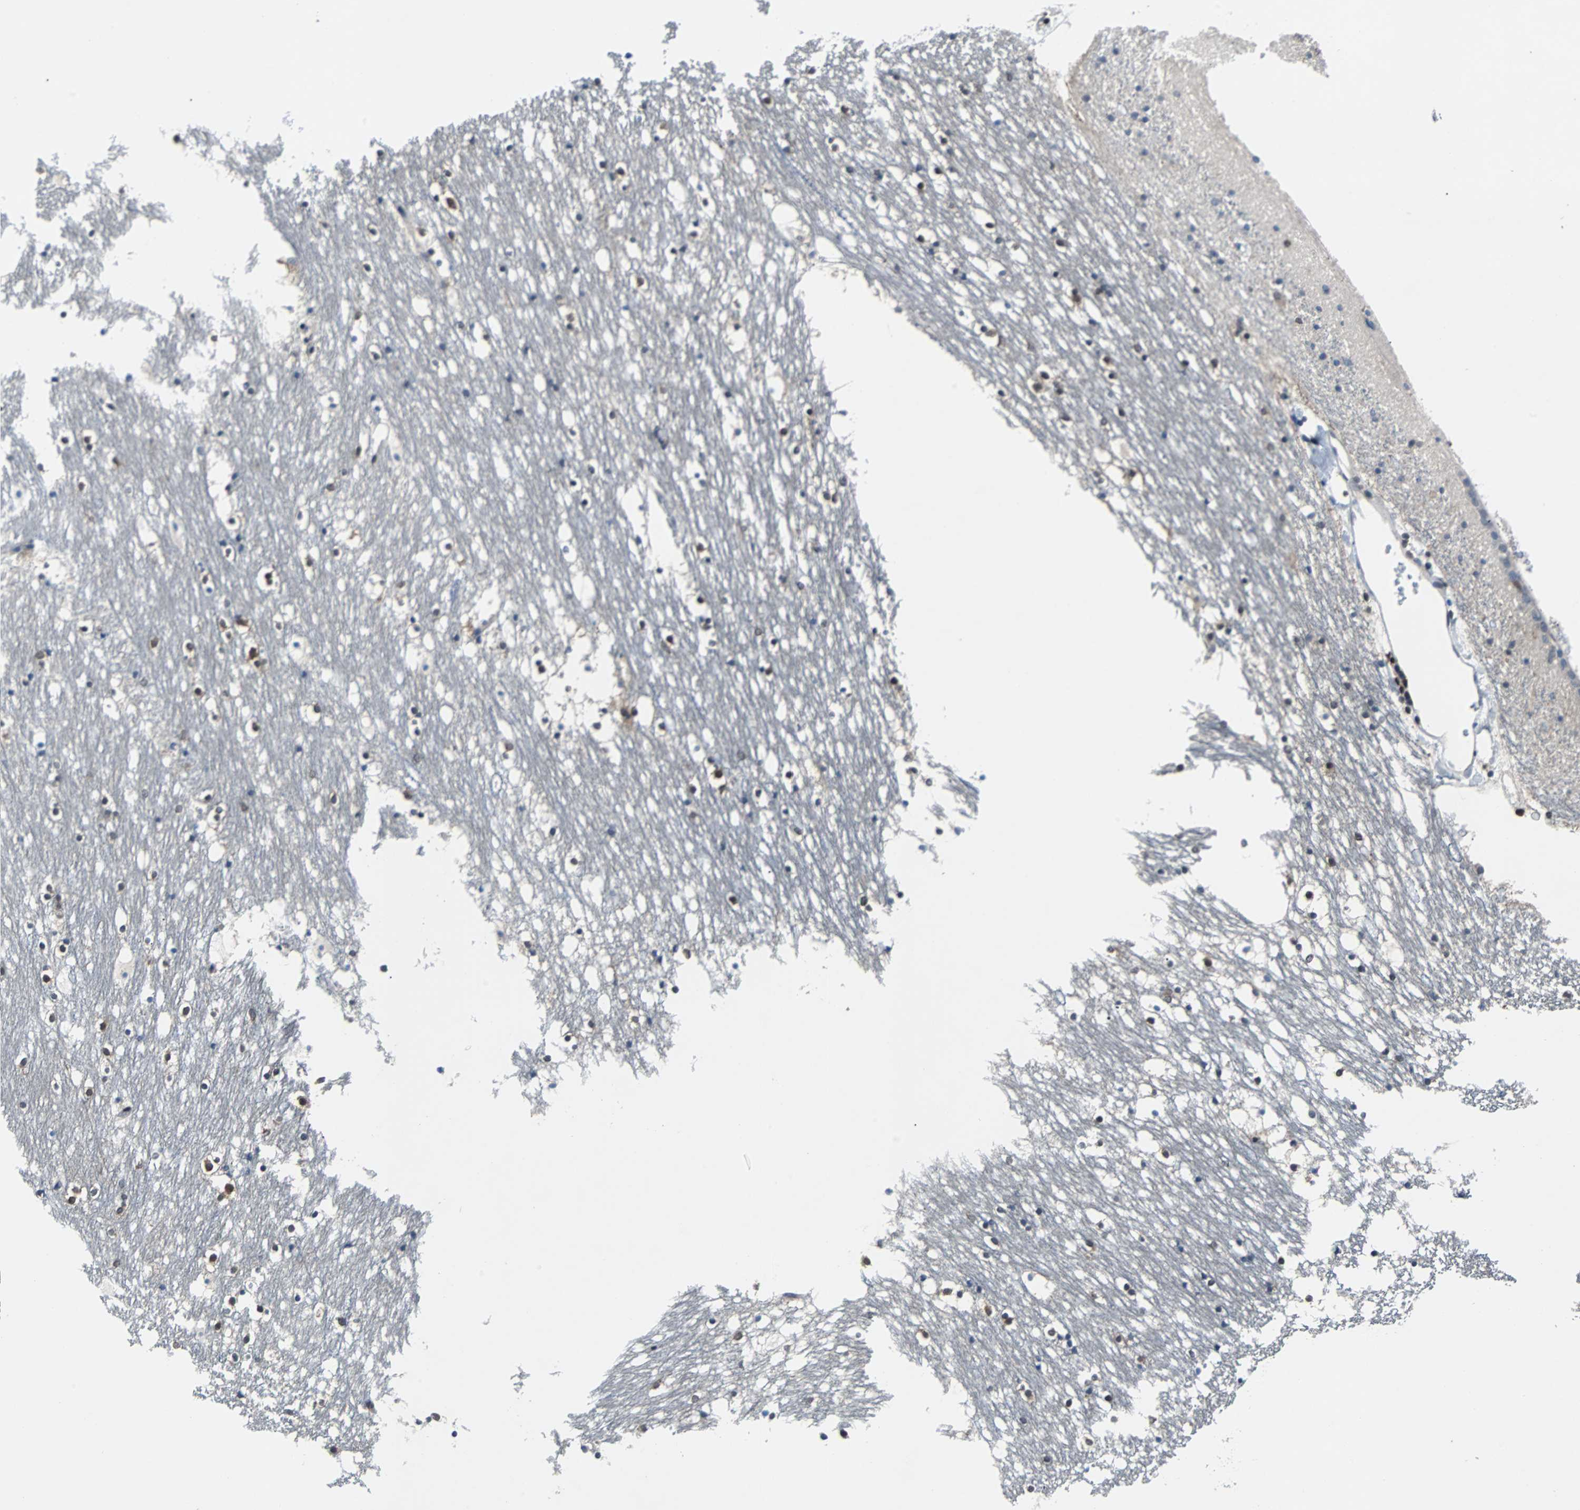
{"staining": {"intensity": "moderate", "quantity": "25%-75%", "location": "nuclear"}, "tissue": "caudate", "cell_type": "Glial cells", "image_type": "normal", "snomed": [{"axis": "morphology", "description": "Normal tissue, NOS"}, {"axis": "topography", "description": "Lateral ventricle wall"}], "caption": "This micrograph exhibits benign caudate stained with IHC to label a protein in brown. The nuclear of glial cells show moderate positivity for the protein. Nuclei are counter-stained blue.", "gene": "MAP2K6", "patient": {"sex": "male", "age": 45}}